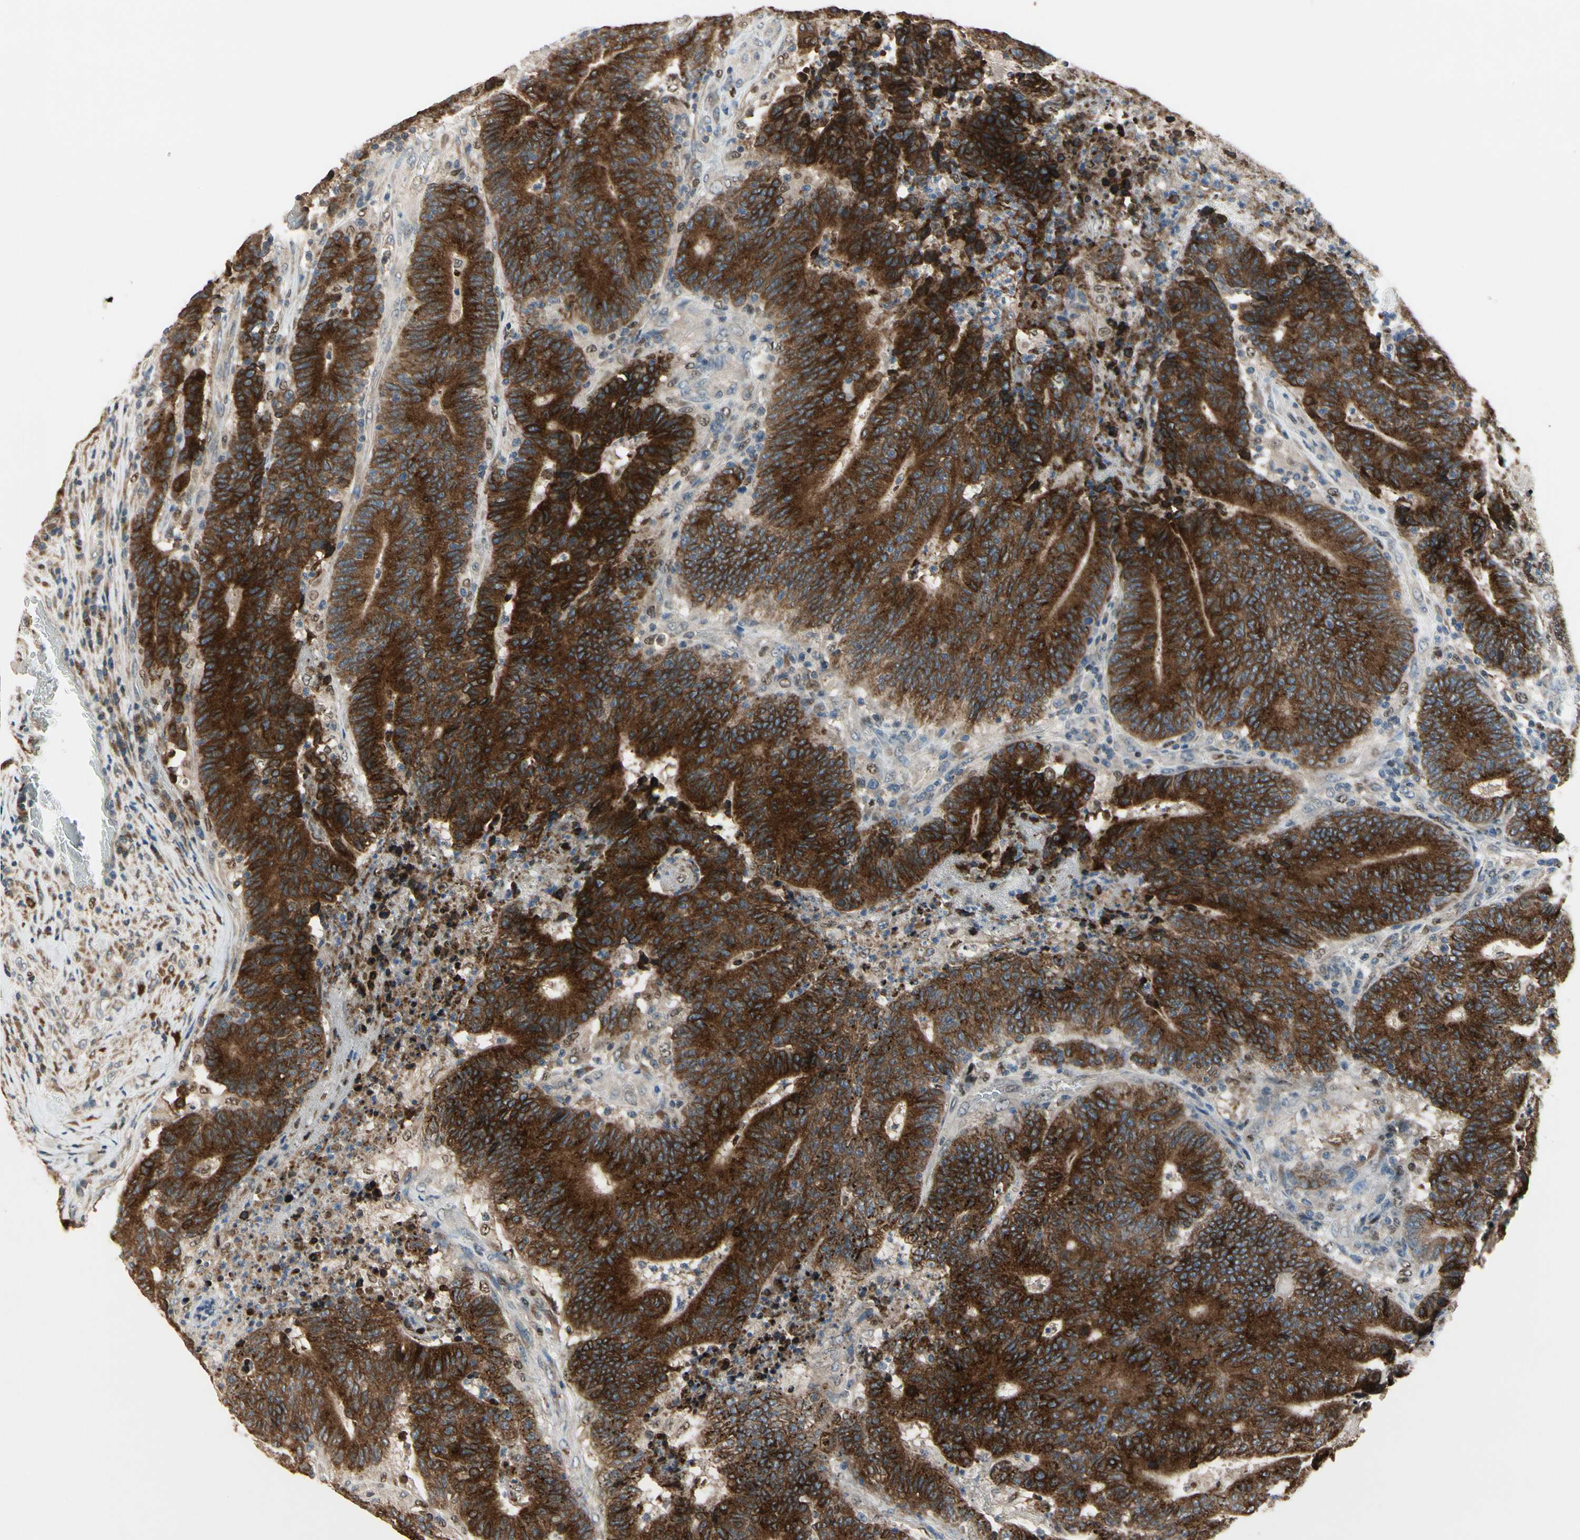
{"staining": {"intensity": "strong", "quantity": ">75%", "location": "cytoplasmic/membranous"}, "tissue": "colorectal cancer", "cell_type": "Tumor cells", "image_type": "cancer", "snomed": [{"axis": "morphology", "description": "Normal tissue, NOS"}, {"axis": "morphology", "description": "Adenocarcinoma, NOS"}, {"axis": "topography", "description": "Colon"}], "caption": "Immunohistochemical staining of adenocarcinoma (colorectal) shows strong cytoplasmic/membranous protein positivity in about >75% of tumor cells.", "gene": "CGREF1", "patient": {"sex": "female", "age": 75}}